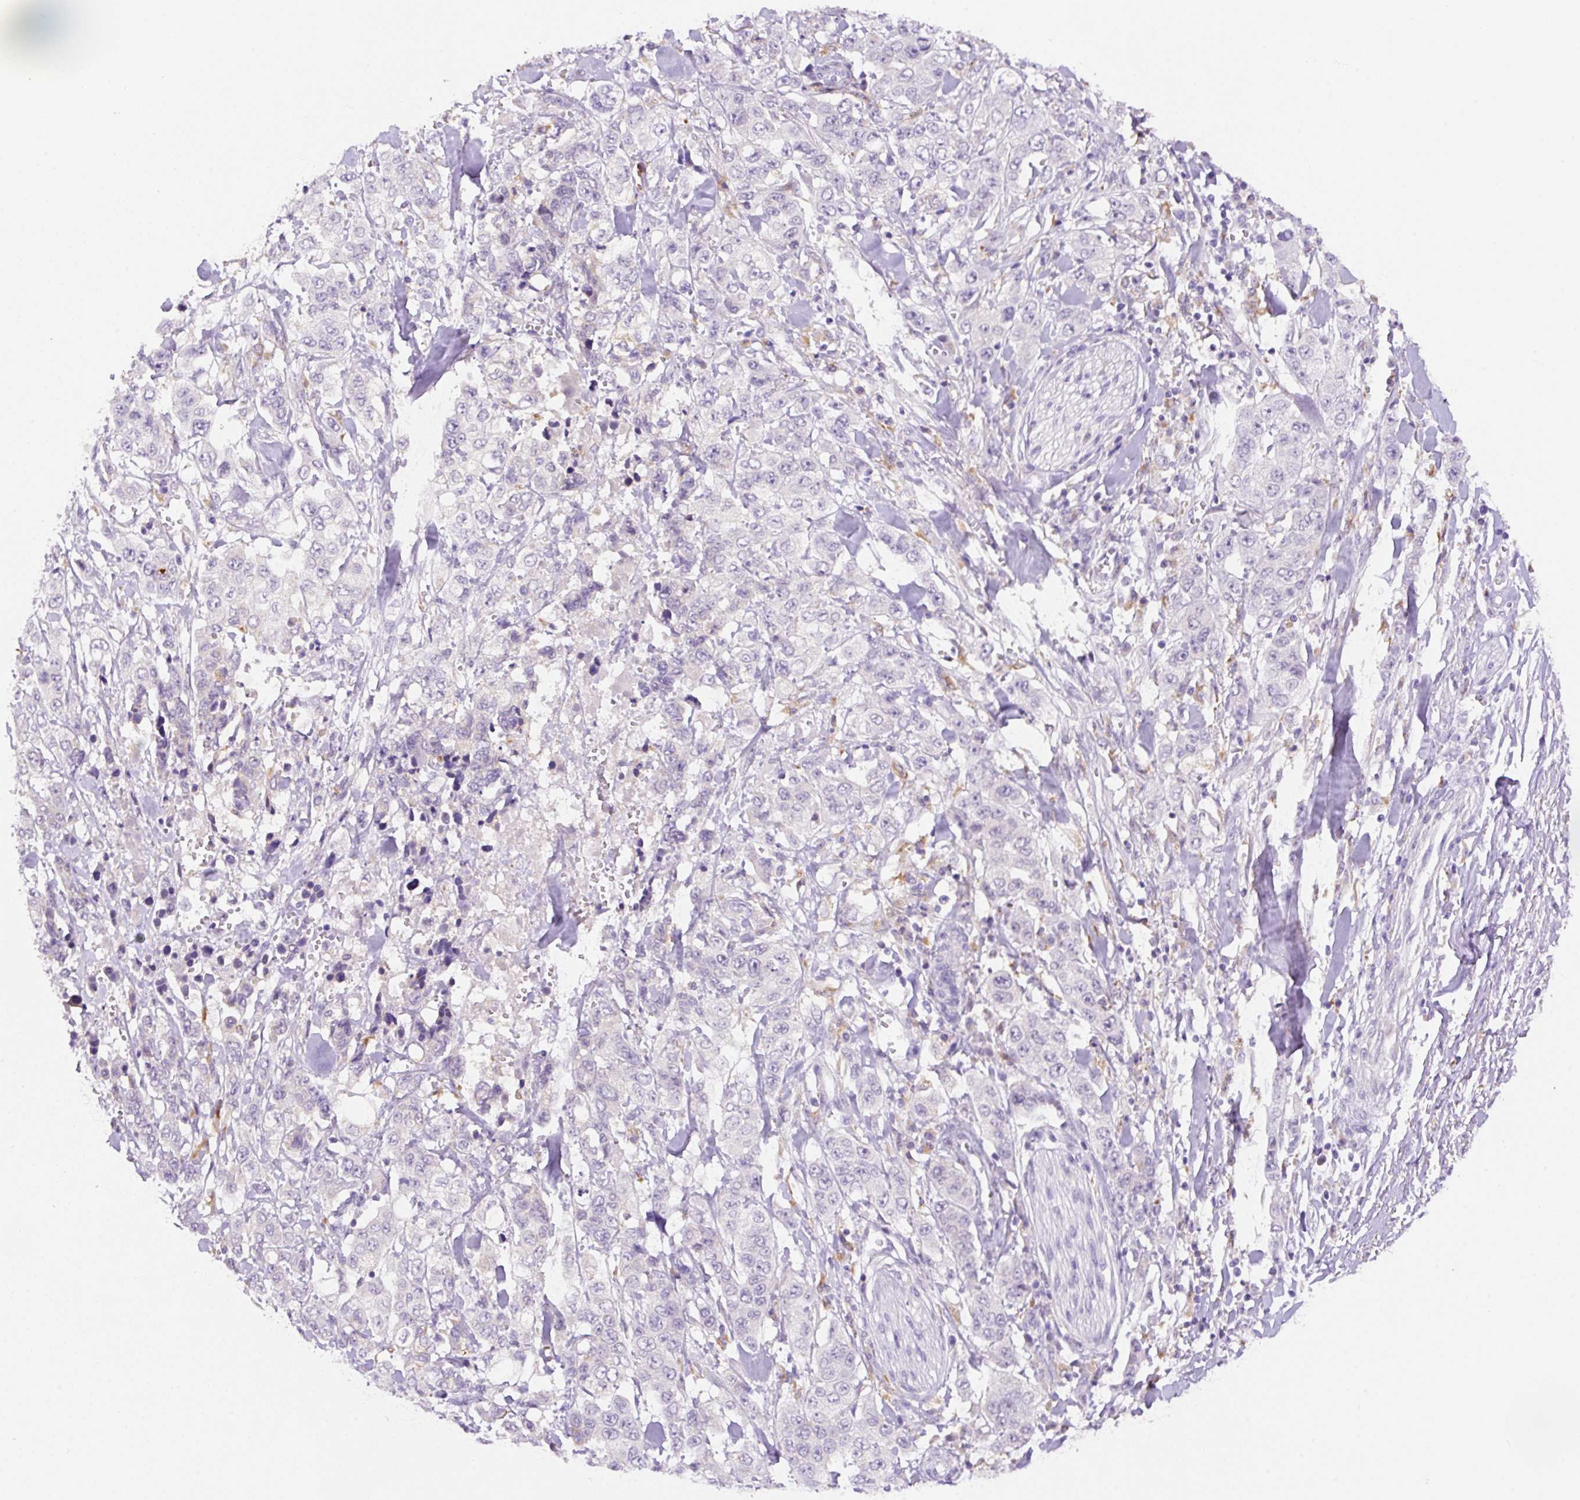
{"staining": {"intensity": "negative", "quantity": "none", "location": "none"}, "tissue": "stomach cancer", "cell_type": "Tumor cells", "image_type": "cancer", "snomed": [{"axis": "morphology", "description": "Adenocarcinoma, NOS"}, {"axis": "topography", "description": "Stomach, upper"}], "caption": "IHC photomicrograph of human stomach cancer (adenocarcinoma) stained for a protein (brown), which reveals no staining in tumor cells.", "gene": "CEBPZOS", "patient": {"sex": "male", "age": 62}}